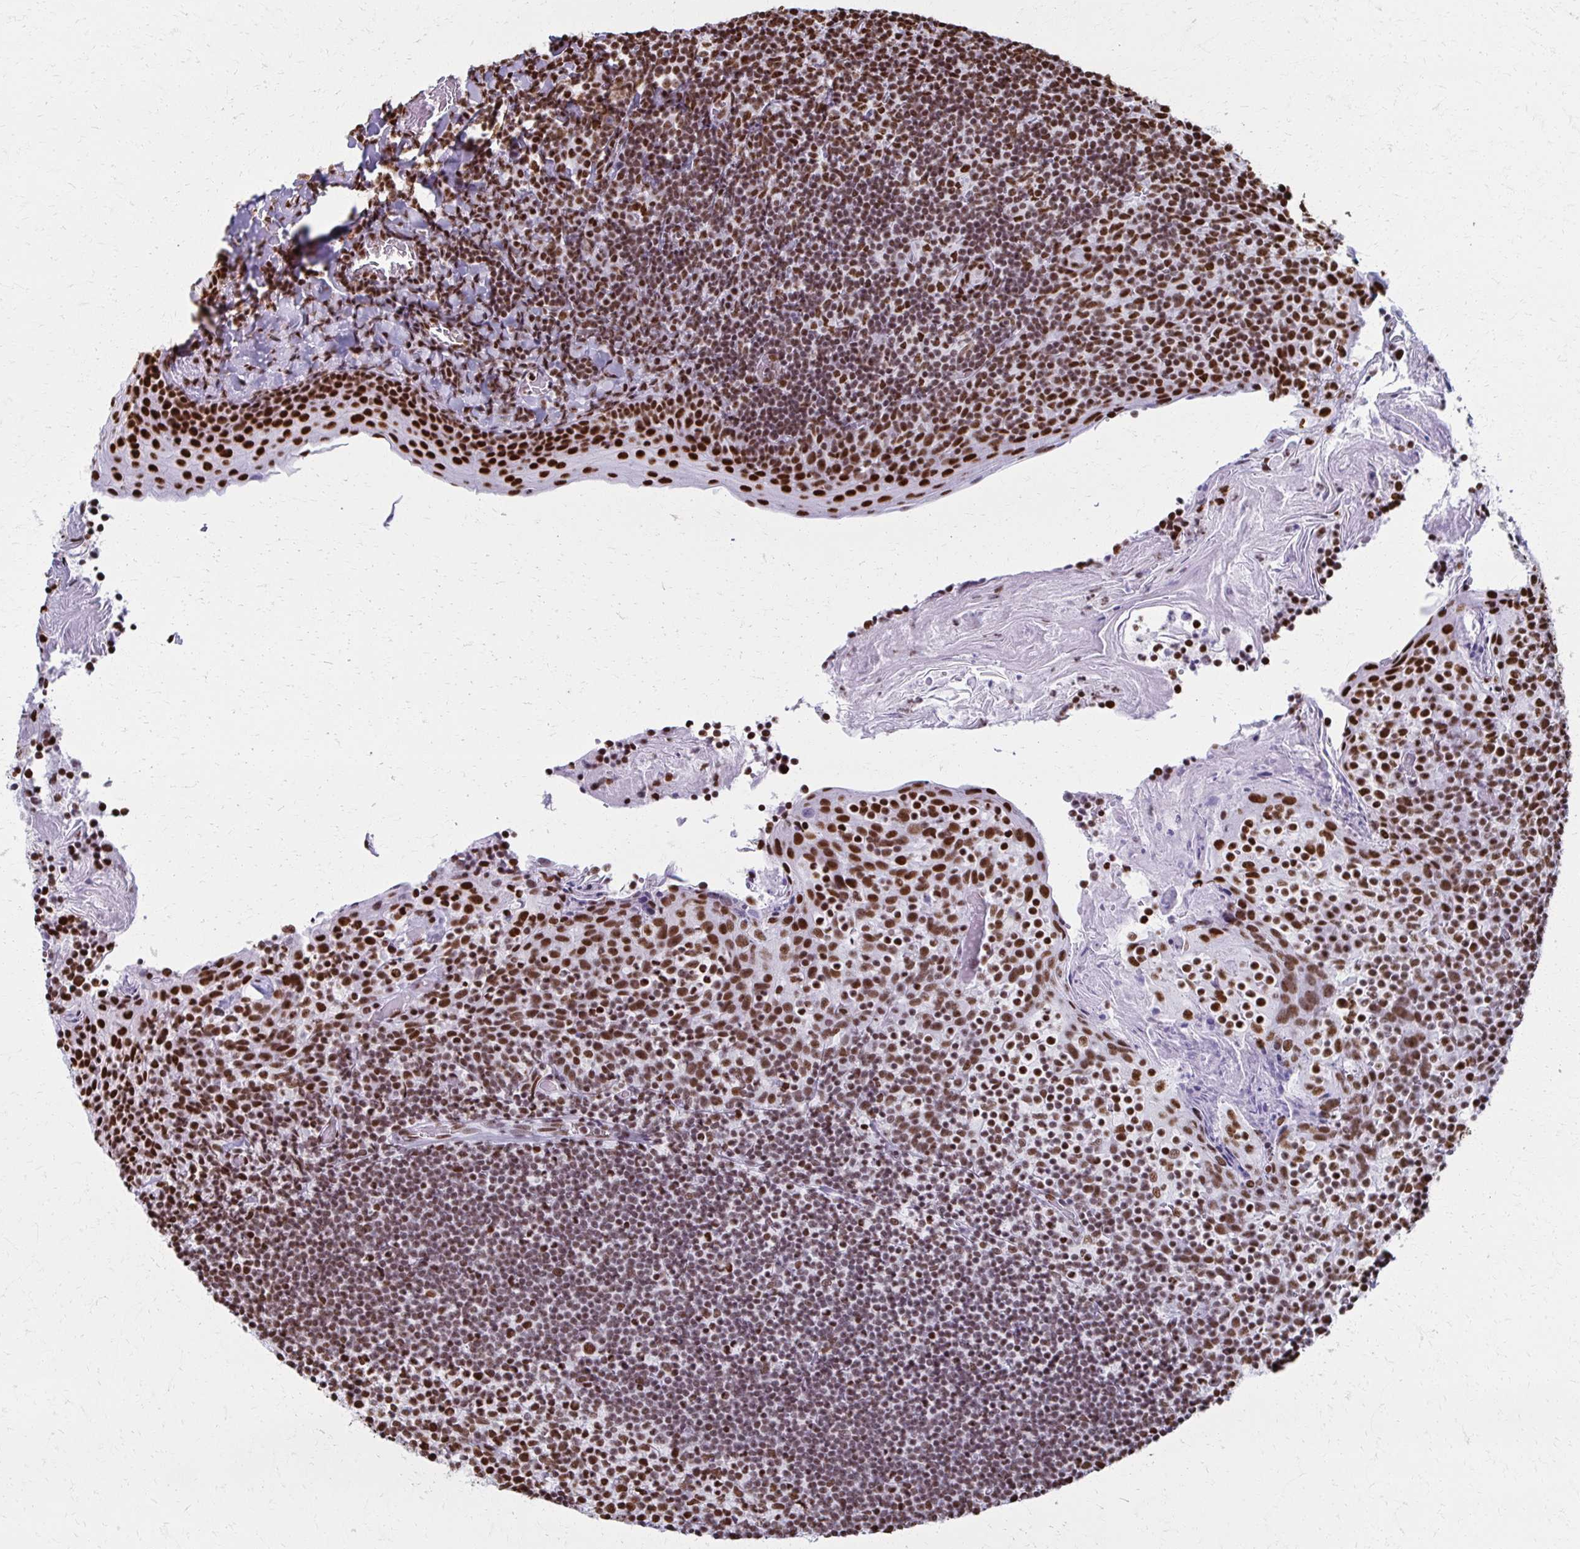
{"staining": {"intensity": "moderate", "quantity": ">75%", "location": "nuclear"}, "tissue": "tonsil", "cell_type": "Germinal center cells", "image_type": "normal", "snomed": [{"axis": "morphology", "description": "Normal tissue, NOS"}, {"axis": "topography", "description": "Tonsil"}], "caption": "This micrograph reveals normal tonsil stained with immunohistochemistry (IHC) to label a protein in brown. The nuclear of germinal center cells show moderate positivity for the protein. Nuclei are counter-stained blue.", "gene": "NONO", "patient": {"sex": "female", "age": 10}}